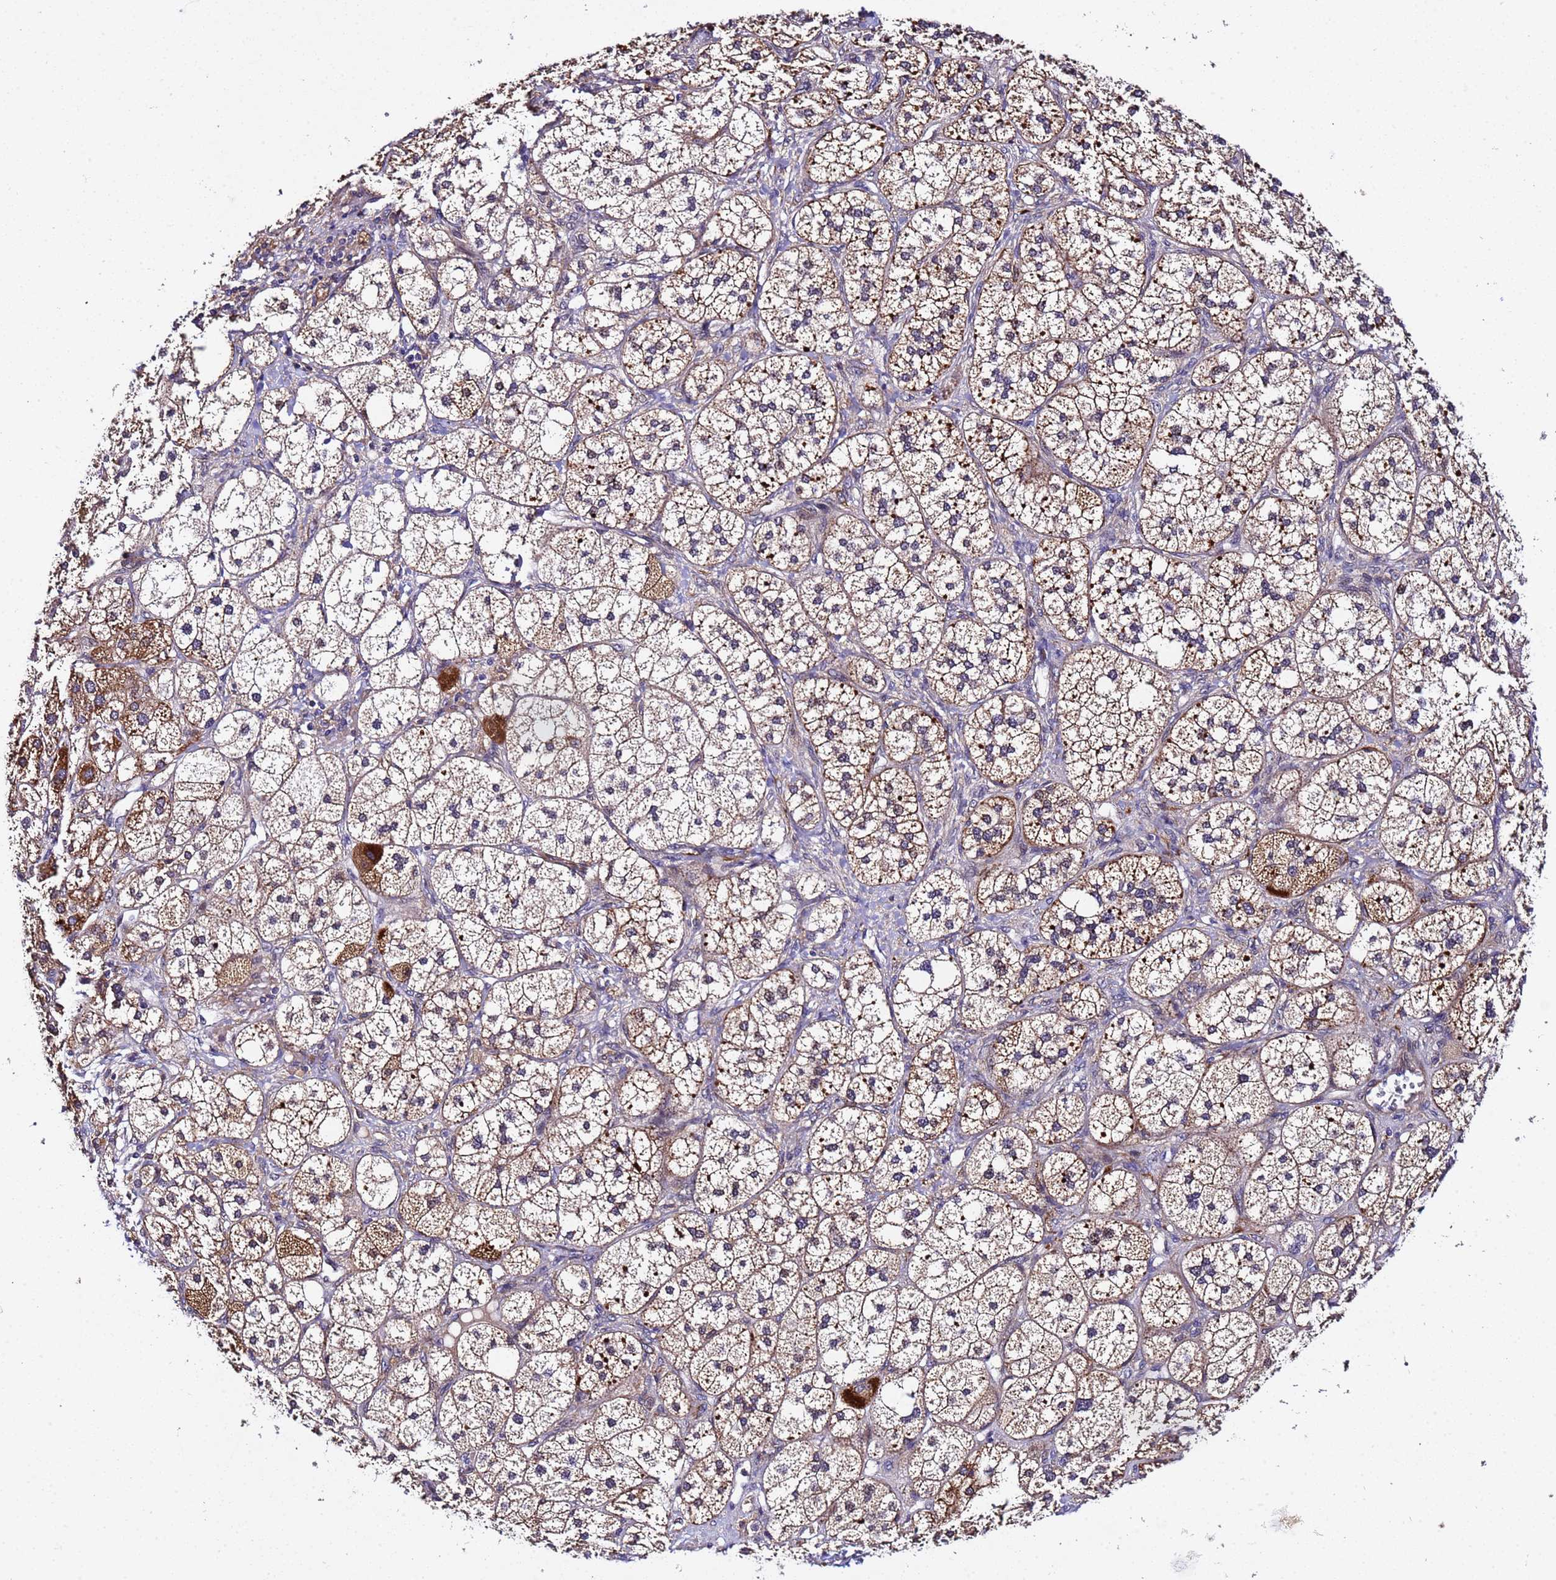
{"staining": {"intensity": "moderate", "quantity": ">75%", "location": "cytoplasmic/membranous"}, "tissue": "adrenal gland", "cell_type": "Glandular cells", "image_type": "normal", "snomed": [{"axis": "morphology", "description": "Normal tissue, NOS"}, {"axis": "topography", "description": "Adrenal gland"}], "caption": "Glandular cells reveal medium levels of moderate cytoplasmic/membranous positivity in approximately >75% of cells in benign adrenal gland.", "gene": "PLXDC2", "patient": {"sex": "male", "age": 61}}